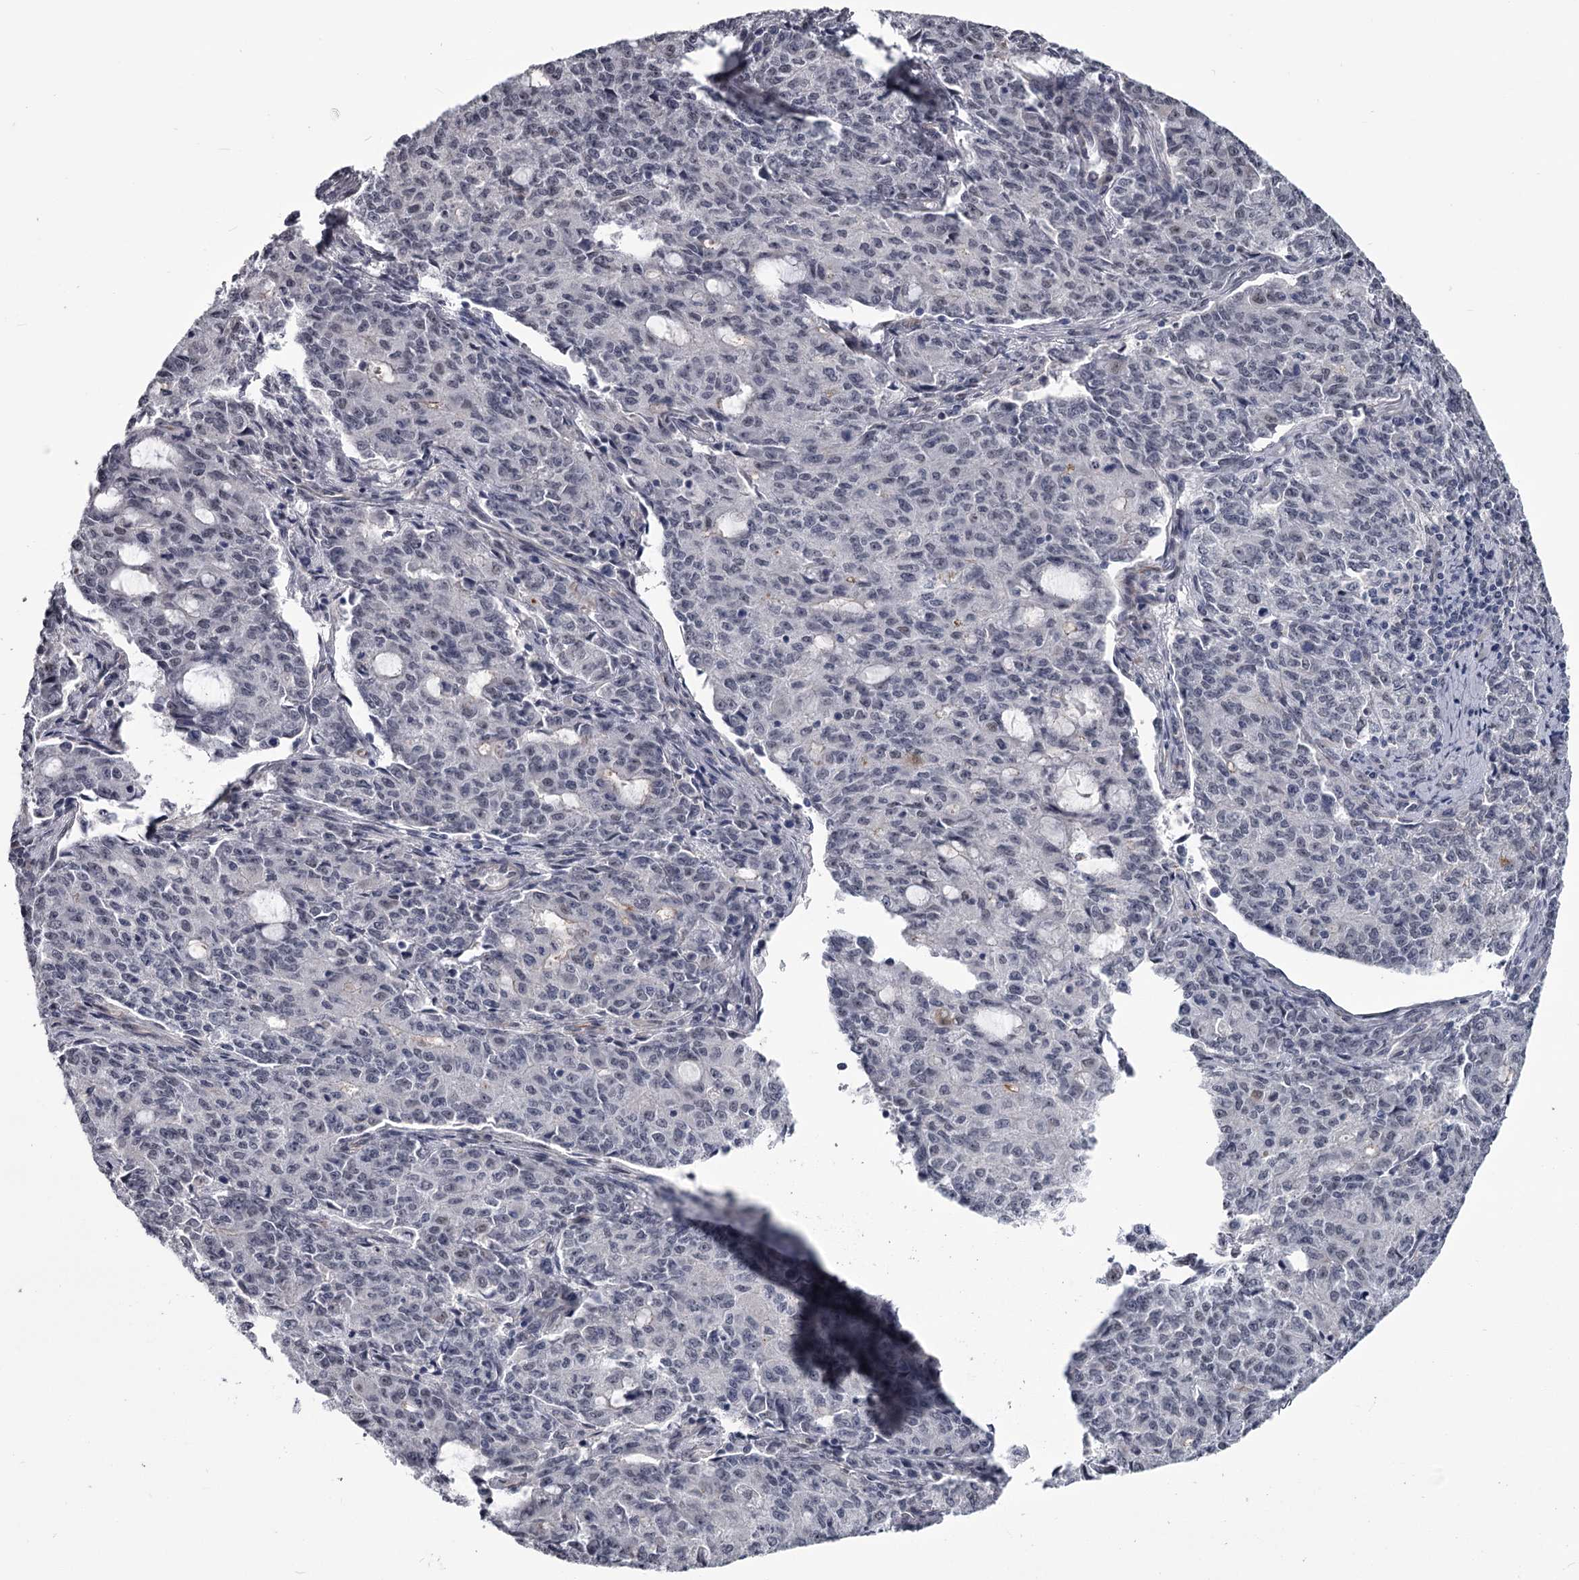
{"staining": {"intensity": "negative", "quantity": "none", "location": "none"}, "tissue": "endometrial cancer", "cell_type": "Tumor cells", "image_type": "cancer", "snomed": [{"axis": "morphology", "description": "Adenocarcinoma, NOS"}, {"axis": "topography", "description": "Endometrium"}], "caption": "The immunohistochemistry image has no significant positivity in tumor cells of endometrial adenocarcinoma tissue.", "gene": "PRPF40B", "patient": {"sex": "female", "age": 50}}